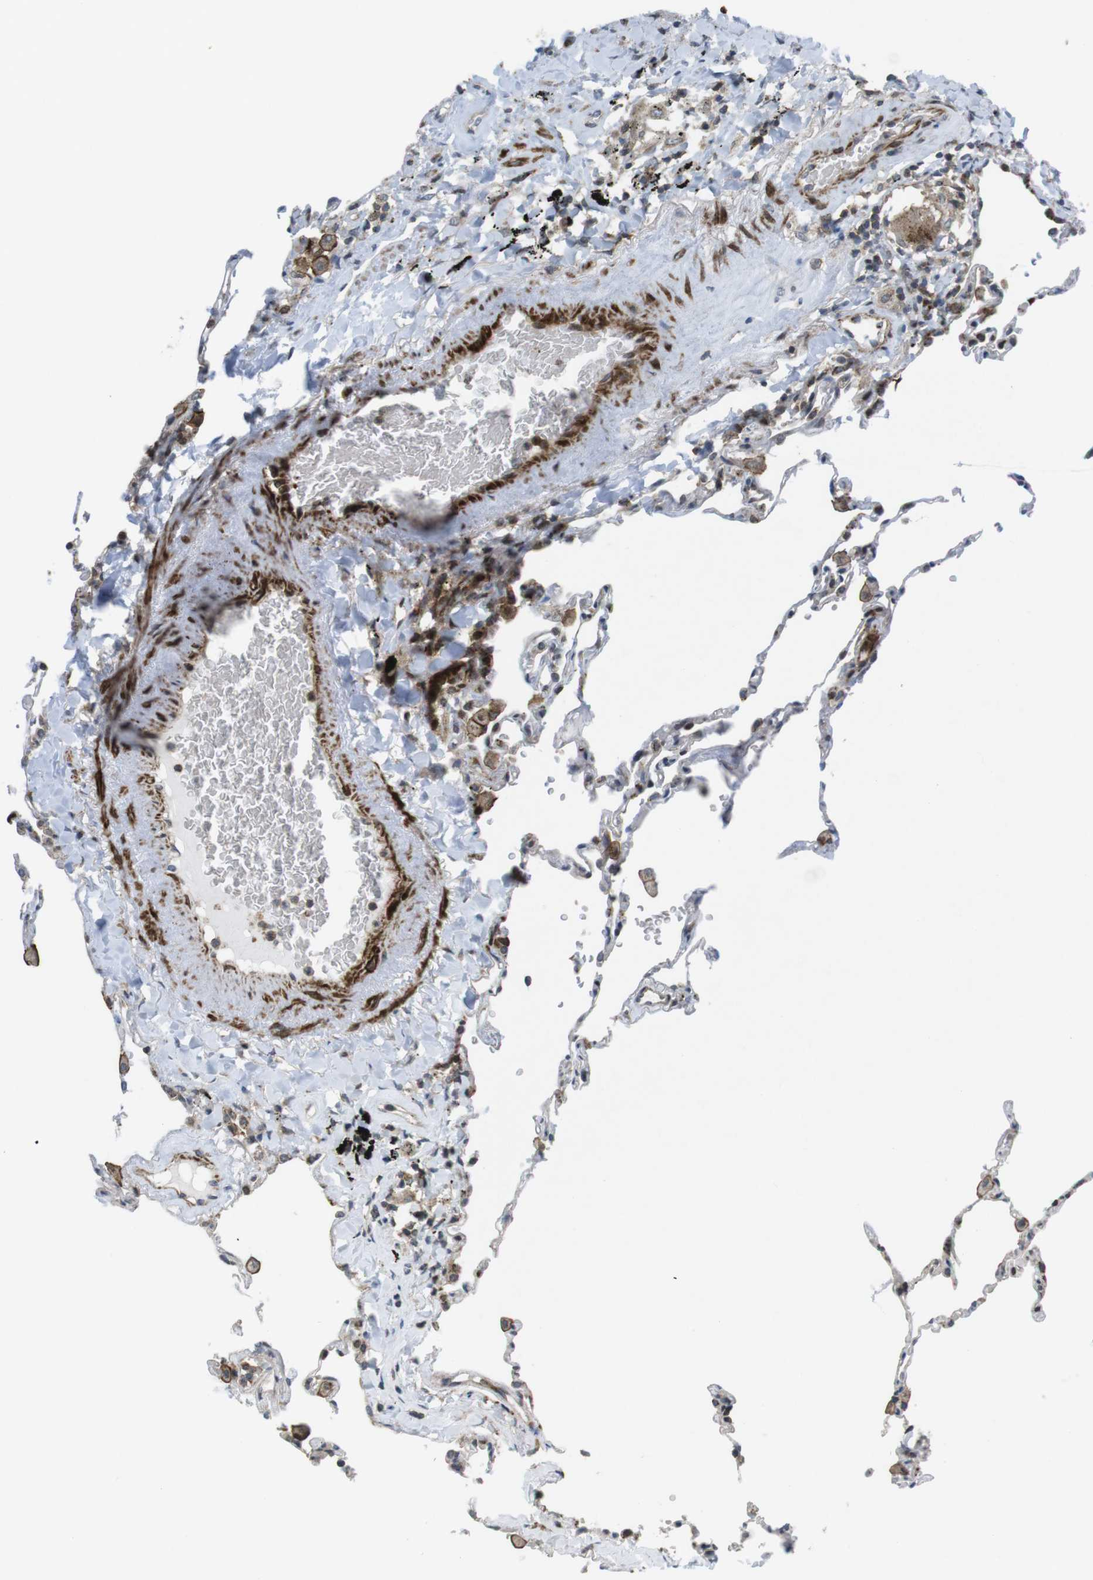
{"staining": {"intensity": "weak", "quantity": "<25%", "location": "cytoplasmic/membranous"}, "tissue": "lung", "cell_type": "Alveolar cells", "image_type": "normal", "snomed": [{"axis": "morphology", "description": "Normal tissue, NOS"}, {"axis": "topography", "description": "Lung"}], "caption": "Immunohistochemistry image of unremarkable human lung stained for a protein (brown), which displays no positivity in alveolar cells.", "gene": "CUL7", "patient": {"sex": "male", "age": 59}}